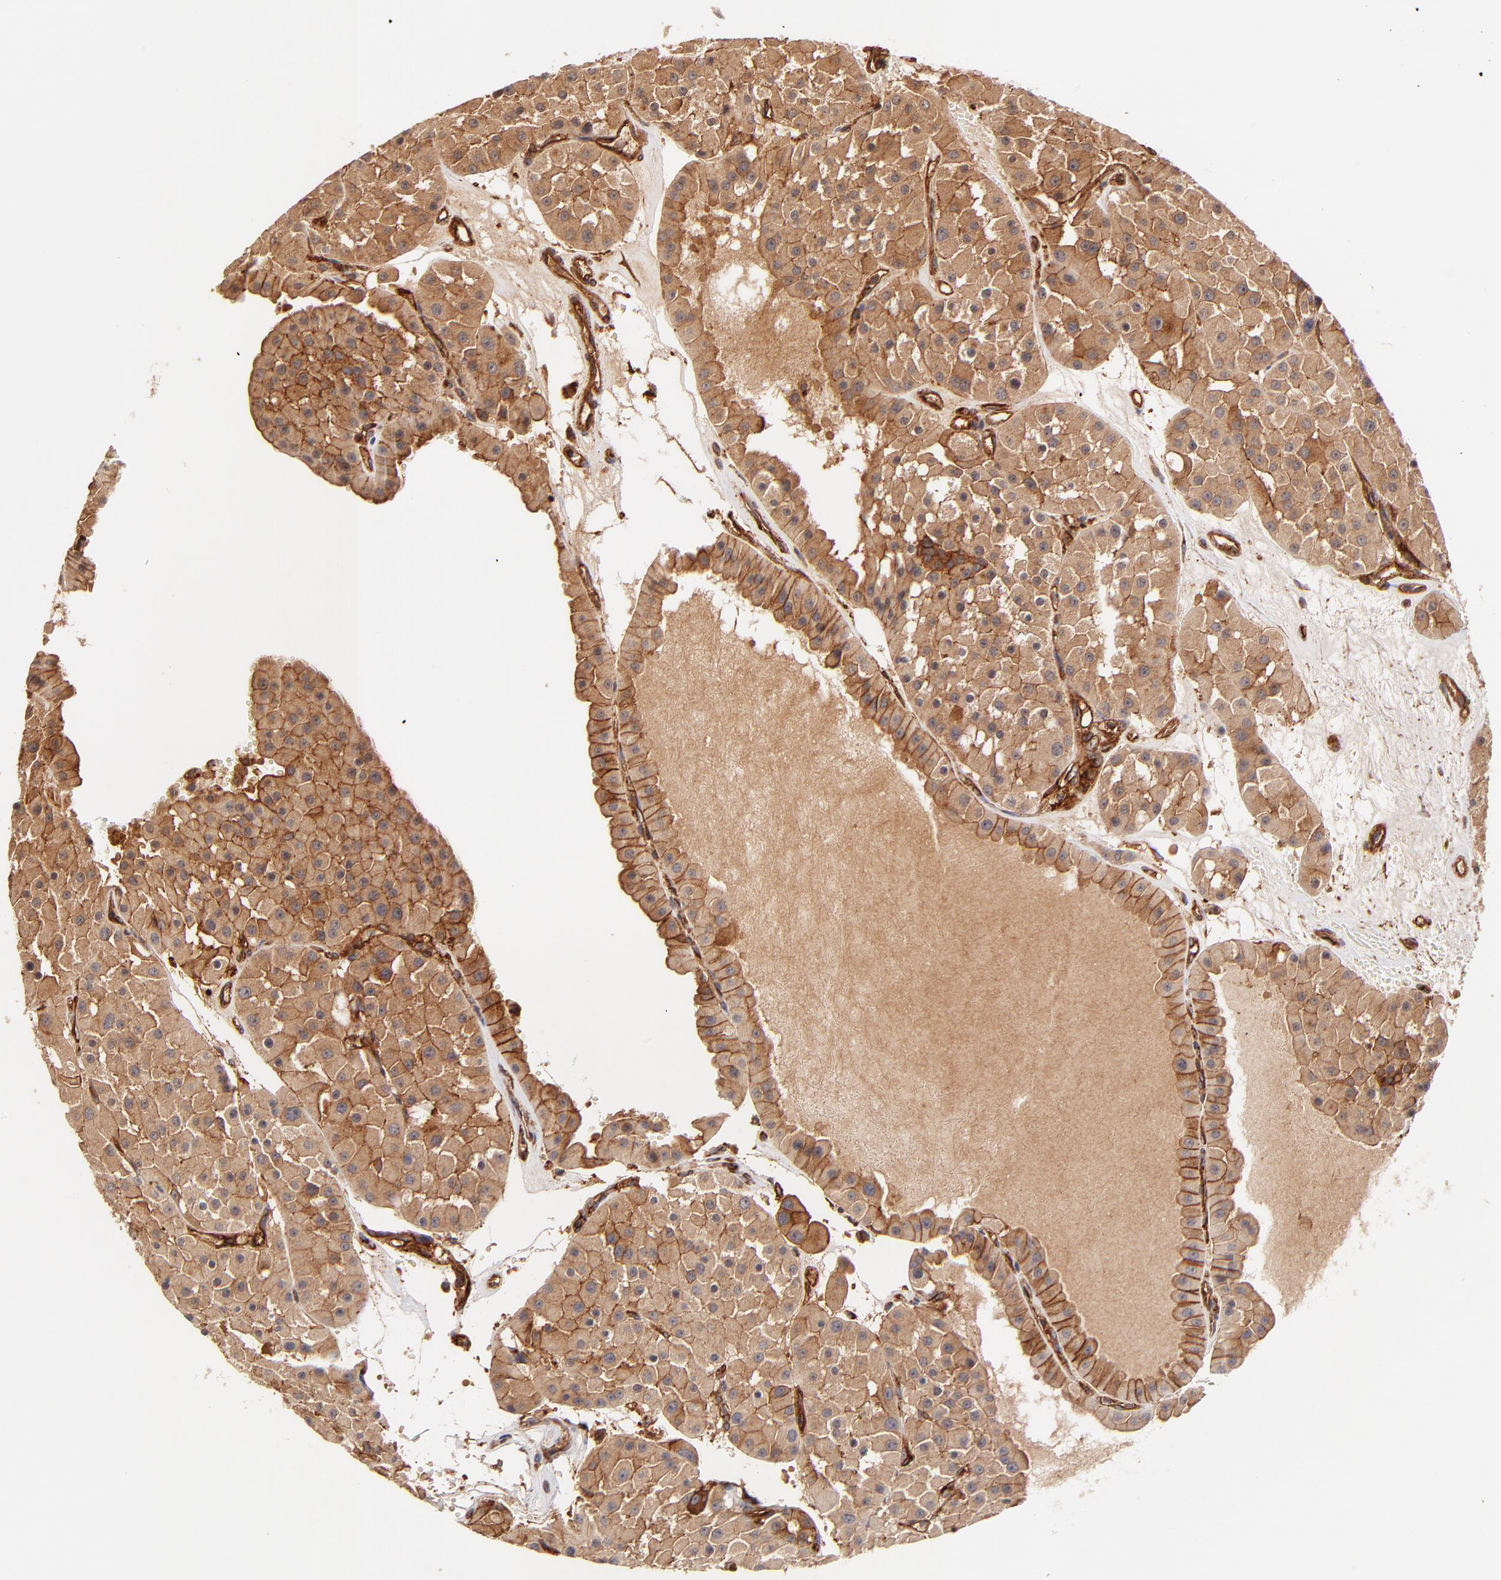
{"staining": {"intensity": "strong", "quantity": ">75%", "location": "cytoplasmic/membranous"}, "tissue": "renal cancer", "cell_type": "Tumor cells", "image_type": "cancer", "snomed": [{"axis": "morphology", "description": "Adenocarcinoma, uncertain malignant potential"}, {"axis": "topography", "description": "Kidney"}], "caption": "Renal cancer (adenocarcinoma,  uncertain malignant potential) tissue displays strong cytoplasmic/membranous staining in approximately >75% of tumor cells", "gene": "ITGB1", "patient": {"sex": "male", "age": 63}}